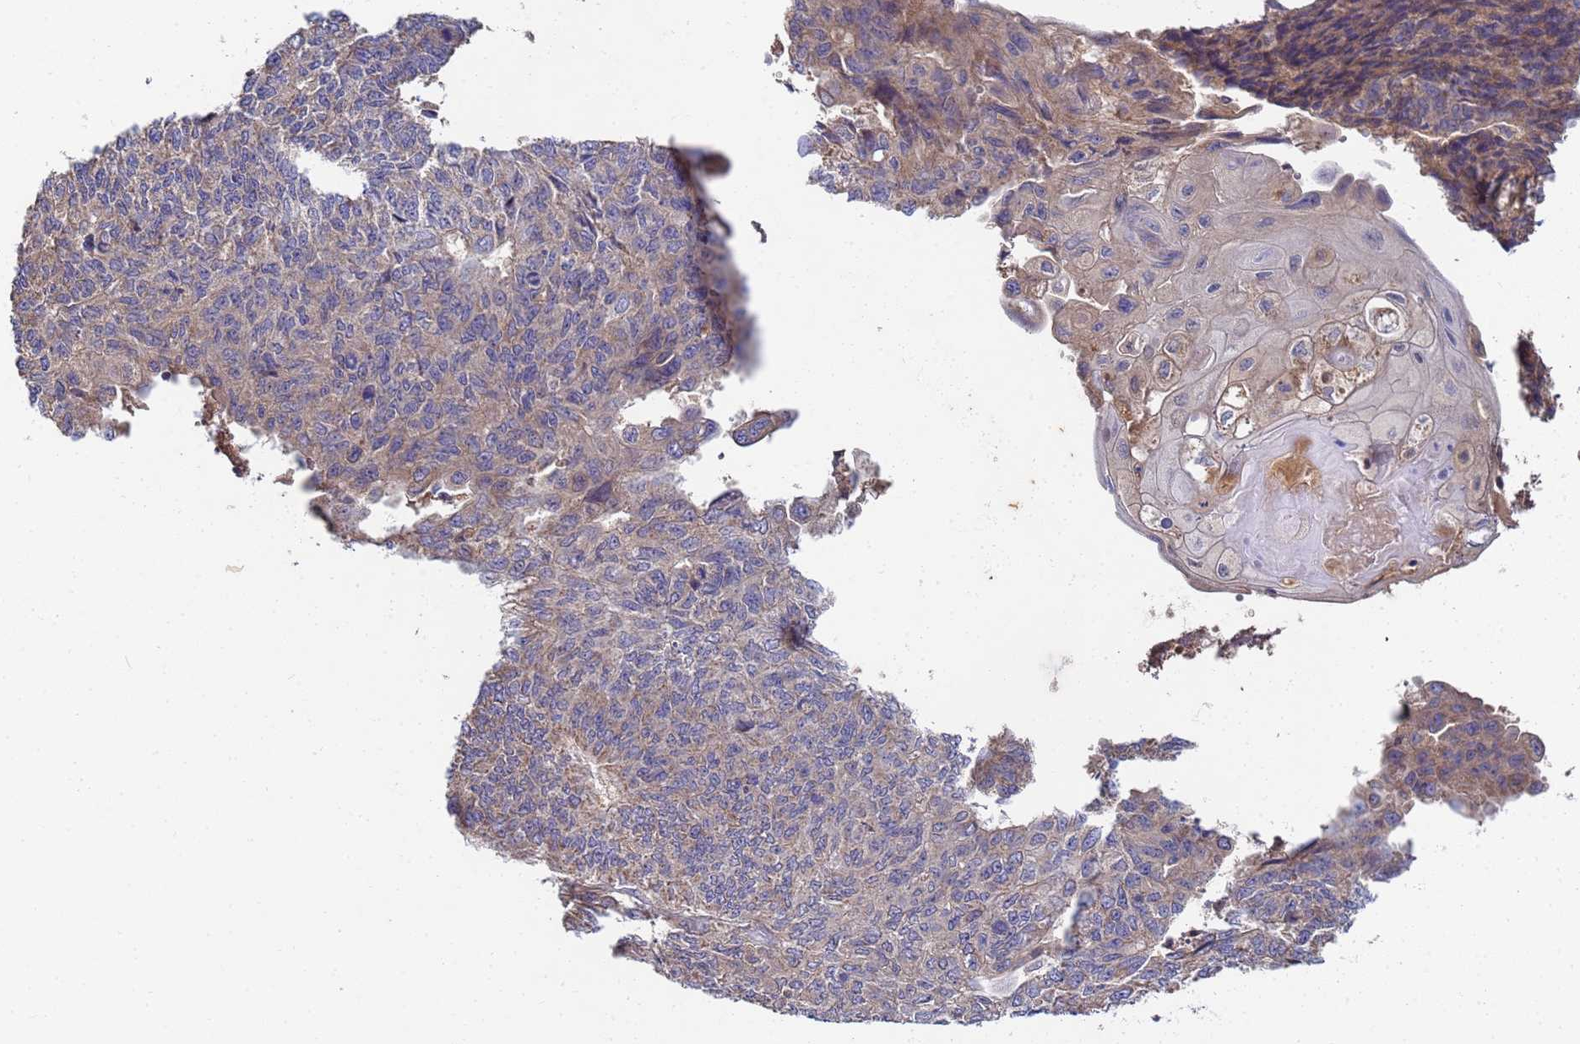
{"staining": {"intensity": "weak", "quantity": "25%-75%", "location": "cytoplasmic/membranous"}, "tissue": "endometrial cancer", "cell_type": "Tumor cells", "image_type": "cancer", "snomed": [{"axis": "morphology", "description": "Adenocarcinoma, NOS"}, {"axis": "topography", "description": "Endometrium"}], "caption": "The immunohistochemical stain labels weak cytoplasmic/membranous positivity in tumor cells of endometrial cancer tissue.", "gene": "C5orf34", "patient": {"sex": "female", "age": 32}}